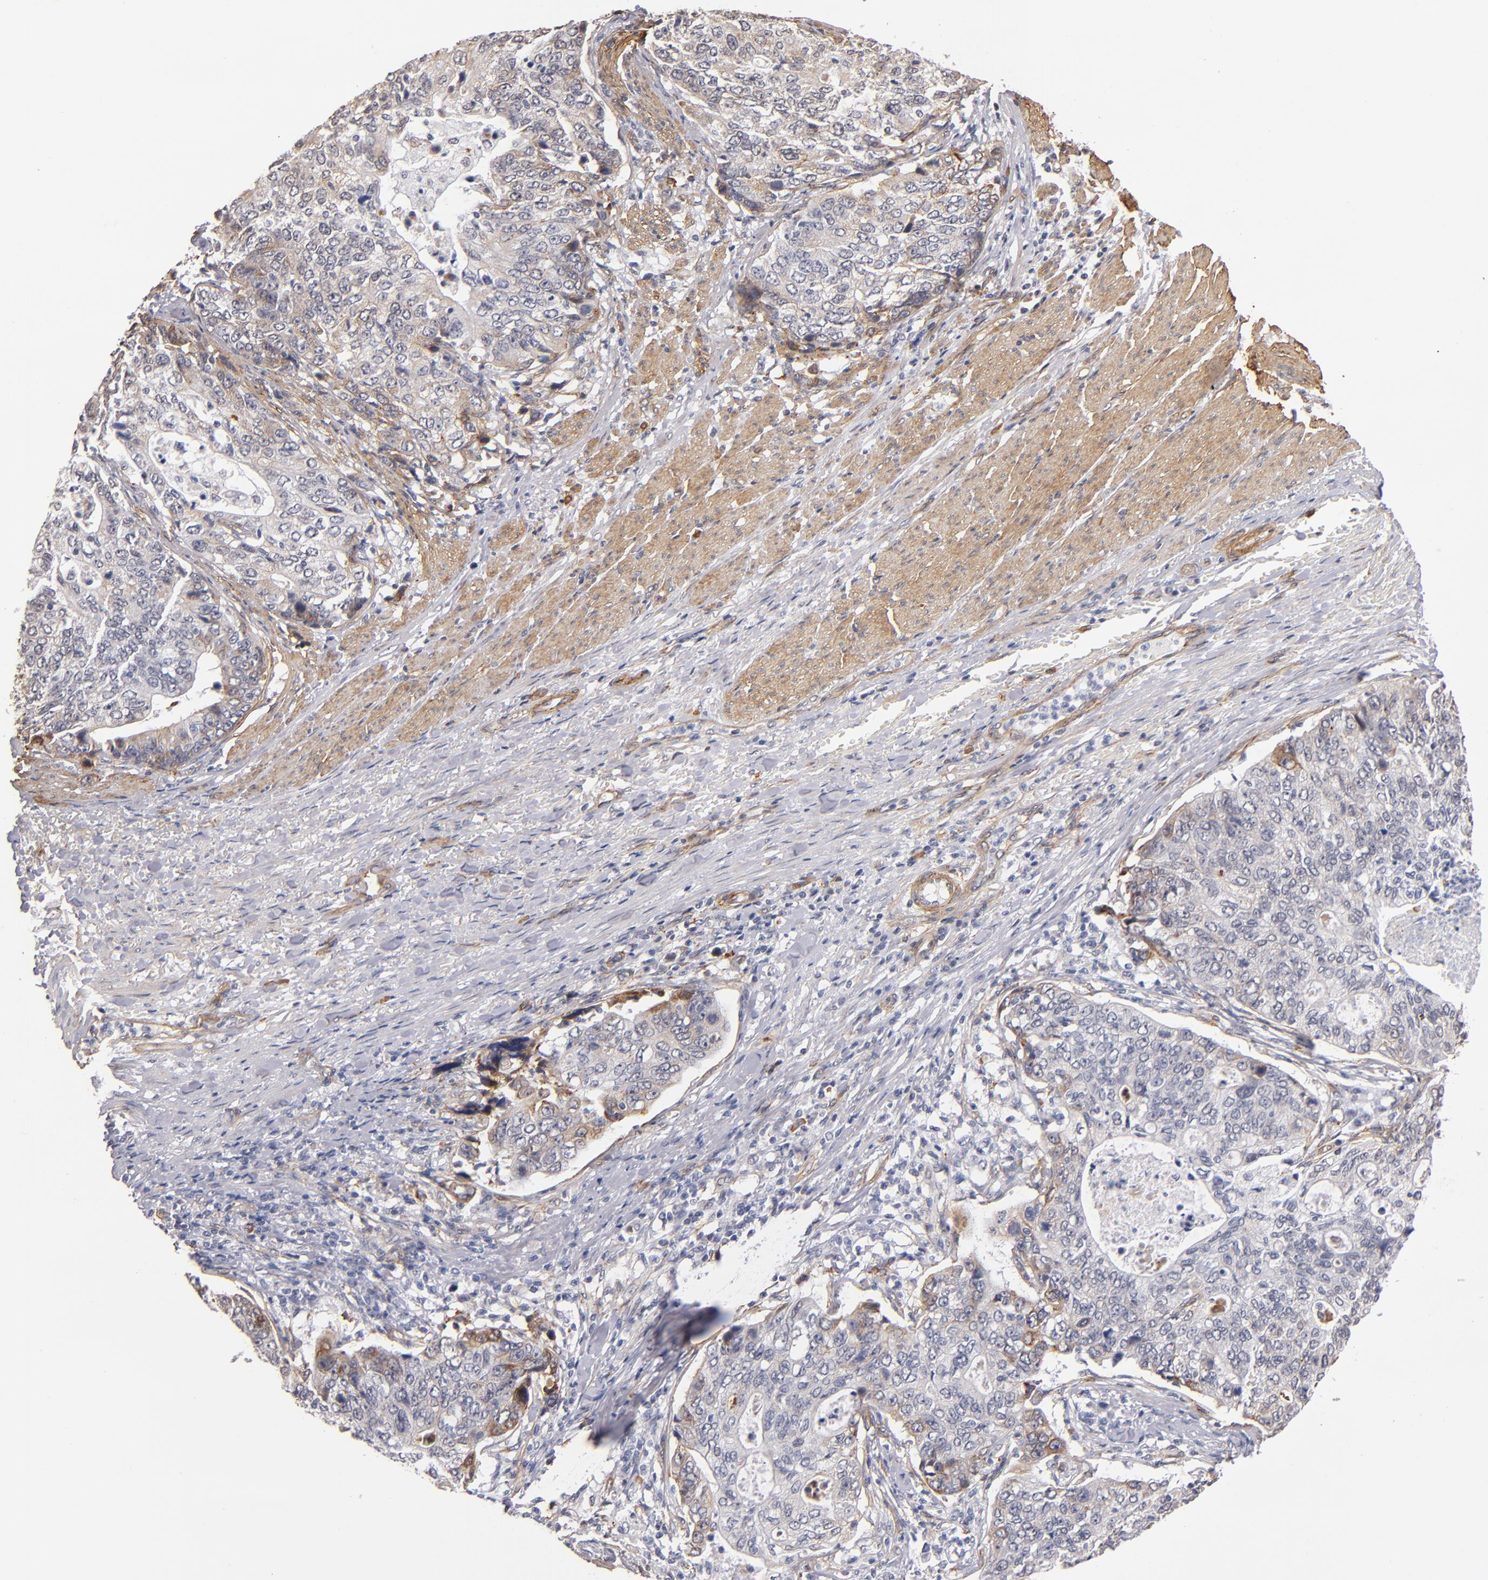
{"staining": {"intensity": "weak", "quantity": "25%-75%", "location": "cytoplasmic/membranous"}, "tissue": "stomach cancer", "cell_type": "Tumor cells", "image_type": "cancer", "snomed": [{"axis": "morphology", "description": "Adenocarcinoma, NOS"}, {"axis": "topography", "description": "Esophagus"}, {"axis": "topography", "description": "Stomach"}], "caption": "Protein staining of stomach adenocarcinoma tissue displays weak cytoplasmic/membranous positivity in approximately 25%-75% of tumor cells.", "gene": "LAMC1", "patient": {"sex": "male", "age": 74}}